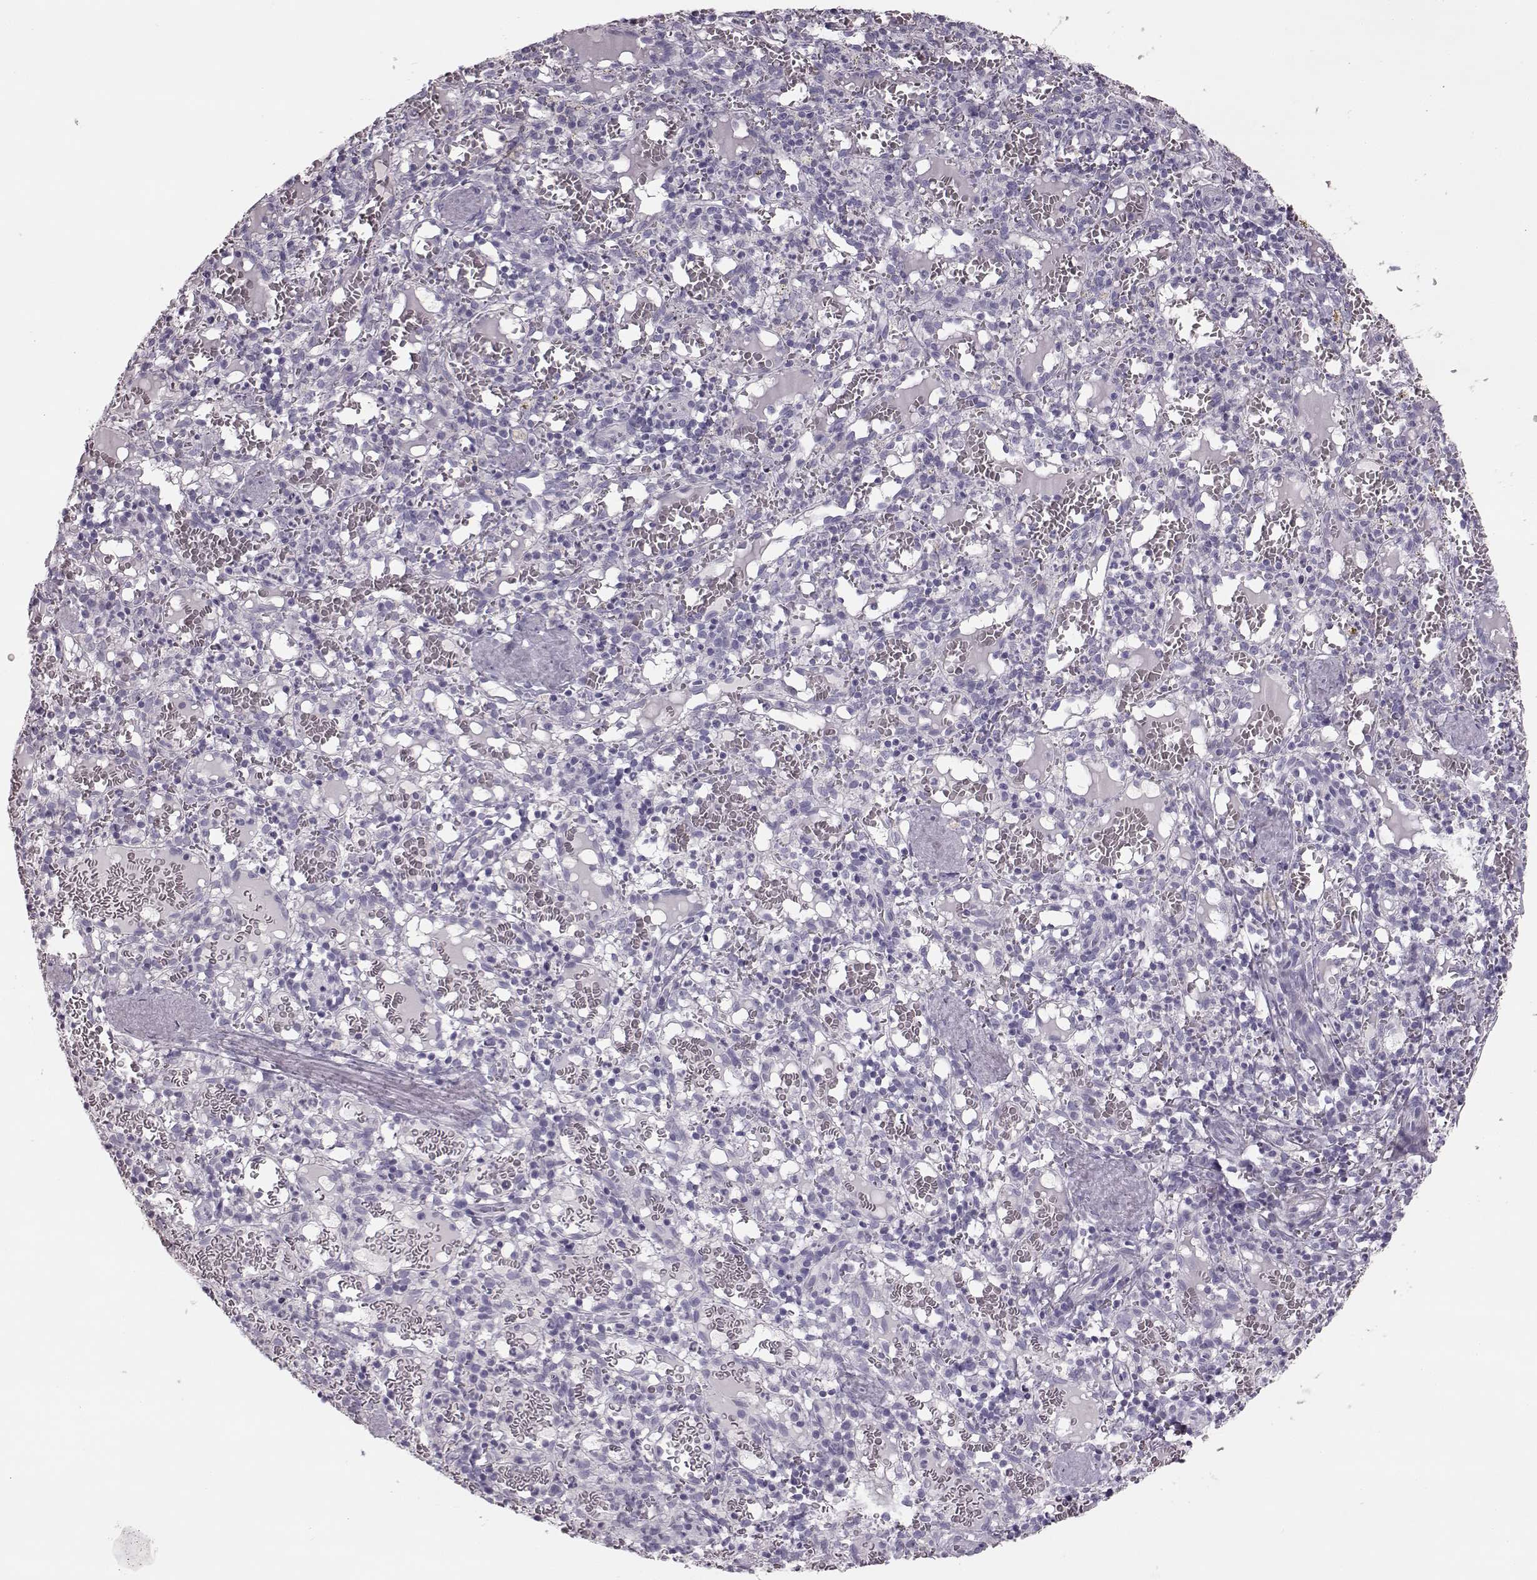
{"staining": {"intensity": "negative", "quantity": "none", "location": "none"}, "tissue": "spleen", "cell_type": "Cells in red pulp", "image_type": "normal", "snomed": [{"axis": "morphology", "description": "Normal tissue, NOS"}, {"axis": "topography", "description": "Spleen"}], "caption": "Spleen was stained to show a protein in brown. There is no significant positivity in cells in red pulp.", "gene": "NPTXR", "patient": {"sex": "male", "age": 11}}